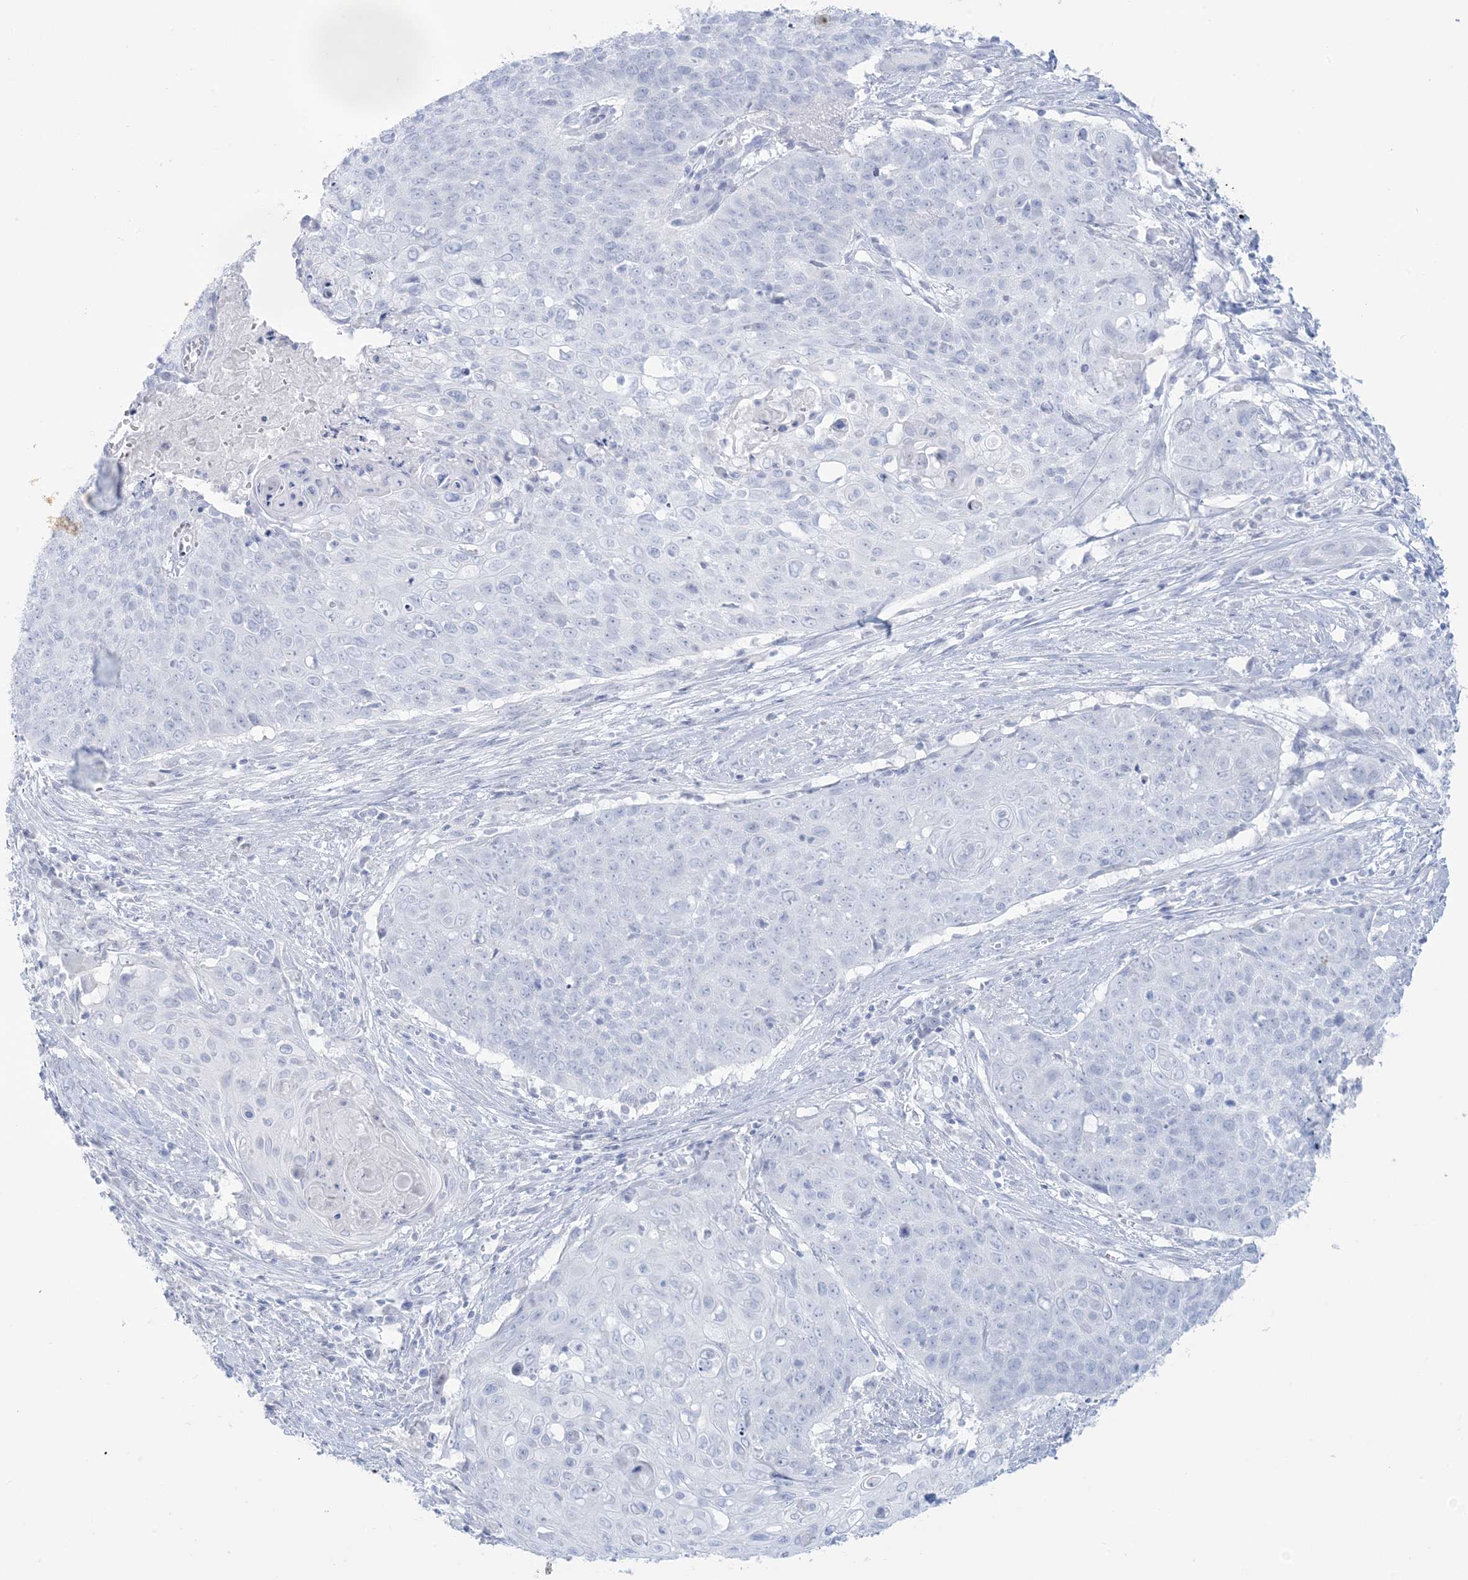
{"staining": {"intensity": "negative", "quantity": "none", "location": "none"}, "tissue": "cervical cancer", "cell_type": "Tumor cells", "image_type": "cancer", "snomed": [{"axis": "morphology", "description": "Squamous cell carcinoma, NOS"}, {"axis": "topography", "description": "Cervix"}], "caption": "Human squamous cell carcinoma (cervical) stained for a protein using immunohistochemistry exhibits no expression in tumor cells.", "gene": "AGXT", "patient": {"sex": "female", "age": 39}}